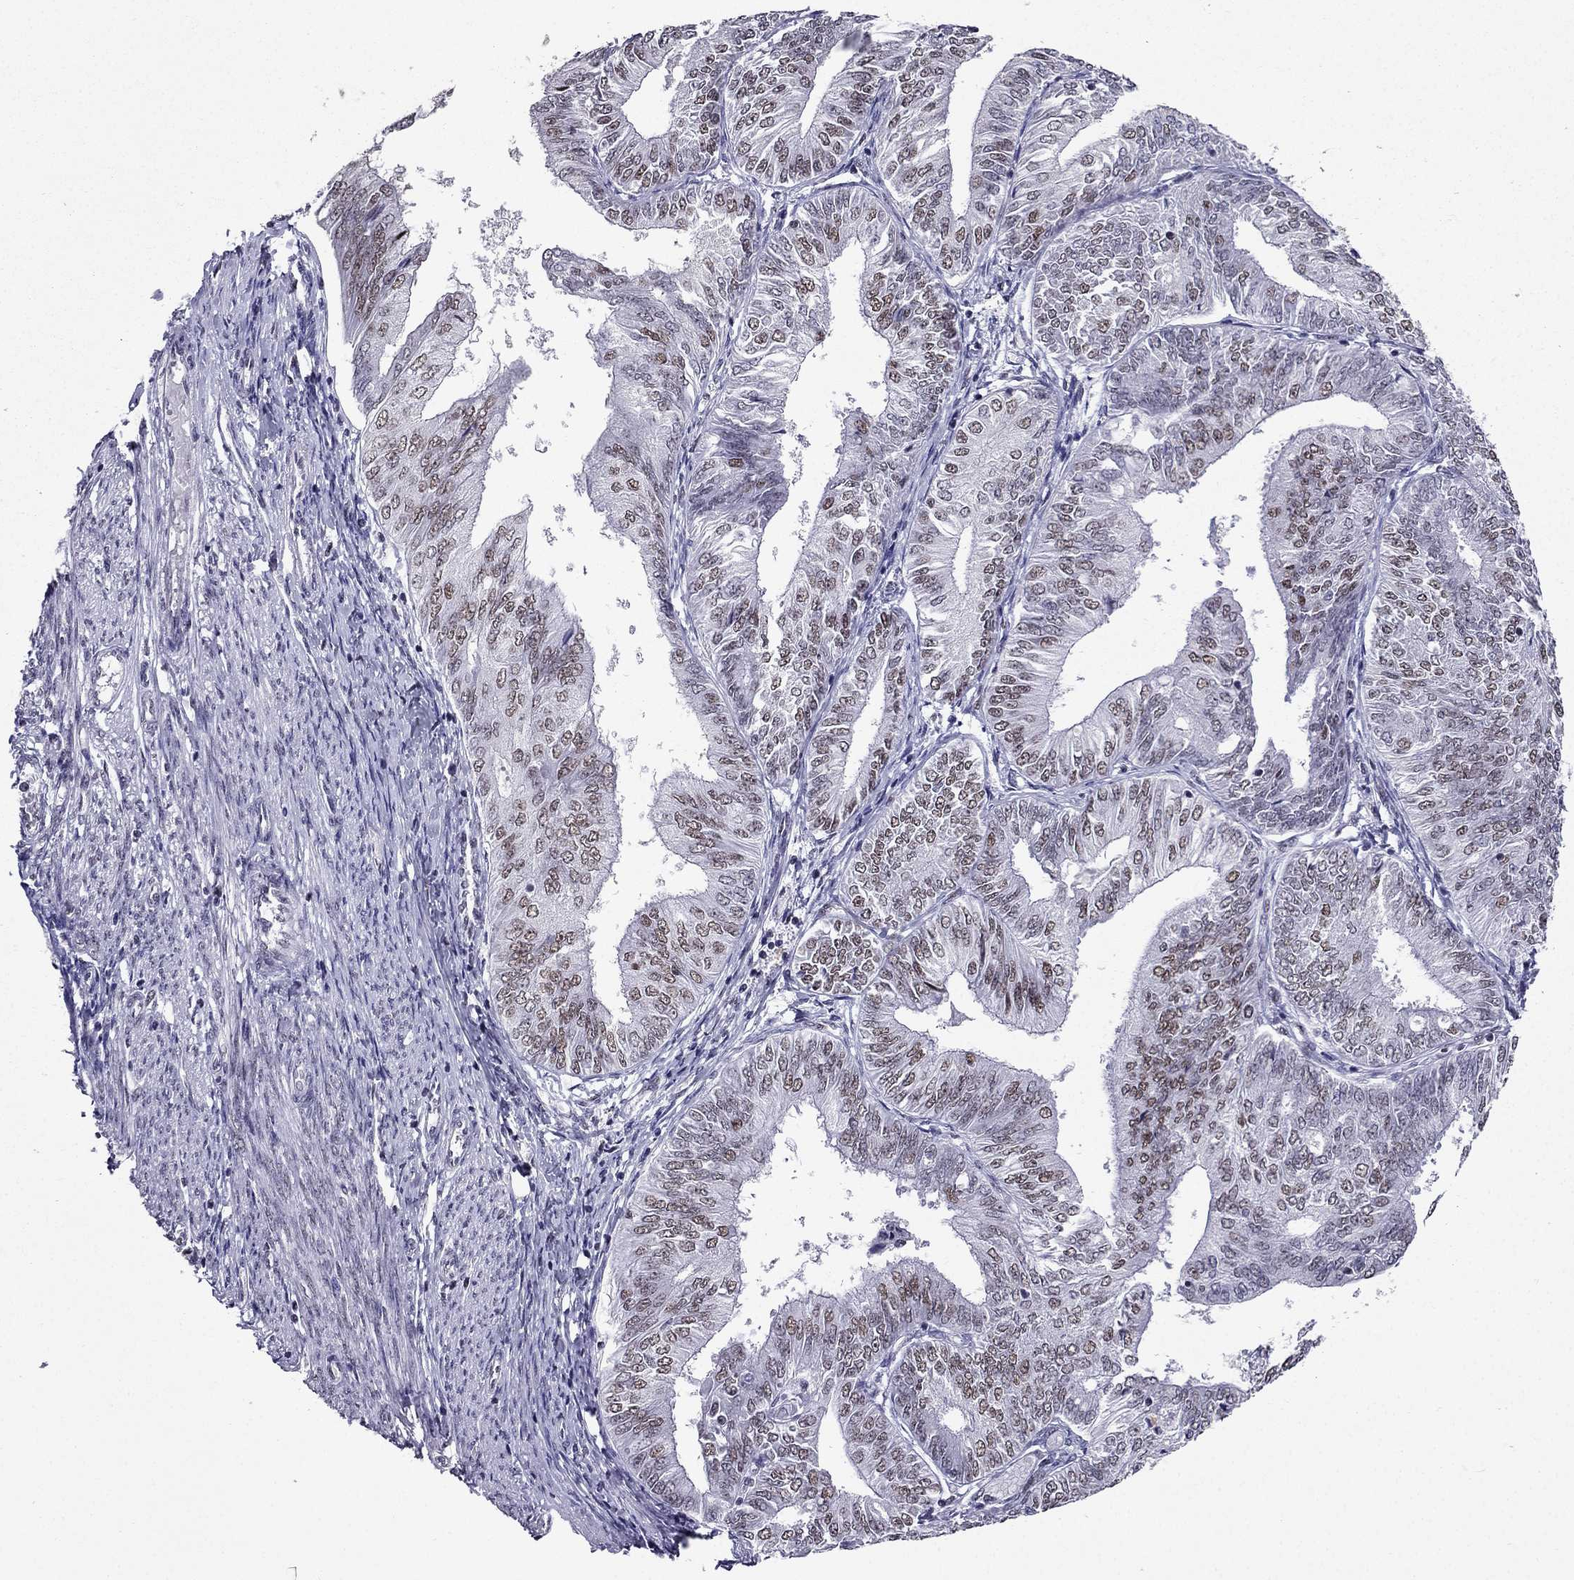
{"staining": {"intensity": "moderate", "quantity": "25%-75%", "location": "nuclear"}, "tissue": "endometrial cancer", "cell_type": "Tumor cells", "image_type": "cancer", "snomed": [{"axis": "morphology", "description": "Adenocarcinoma, NOS"}, {"axis": "topography", "description": "Endometrium"}], "caption": "The histopathology image exhibits a brown stain indicating the presence of a protein in the nuclear of tumor cells in endometrial cancer. (IHC, brightfield microscopy, high magnification).", "gene": "ZNF420", "patient": {"sex": "female", "age": 58}}